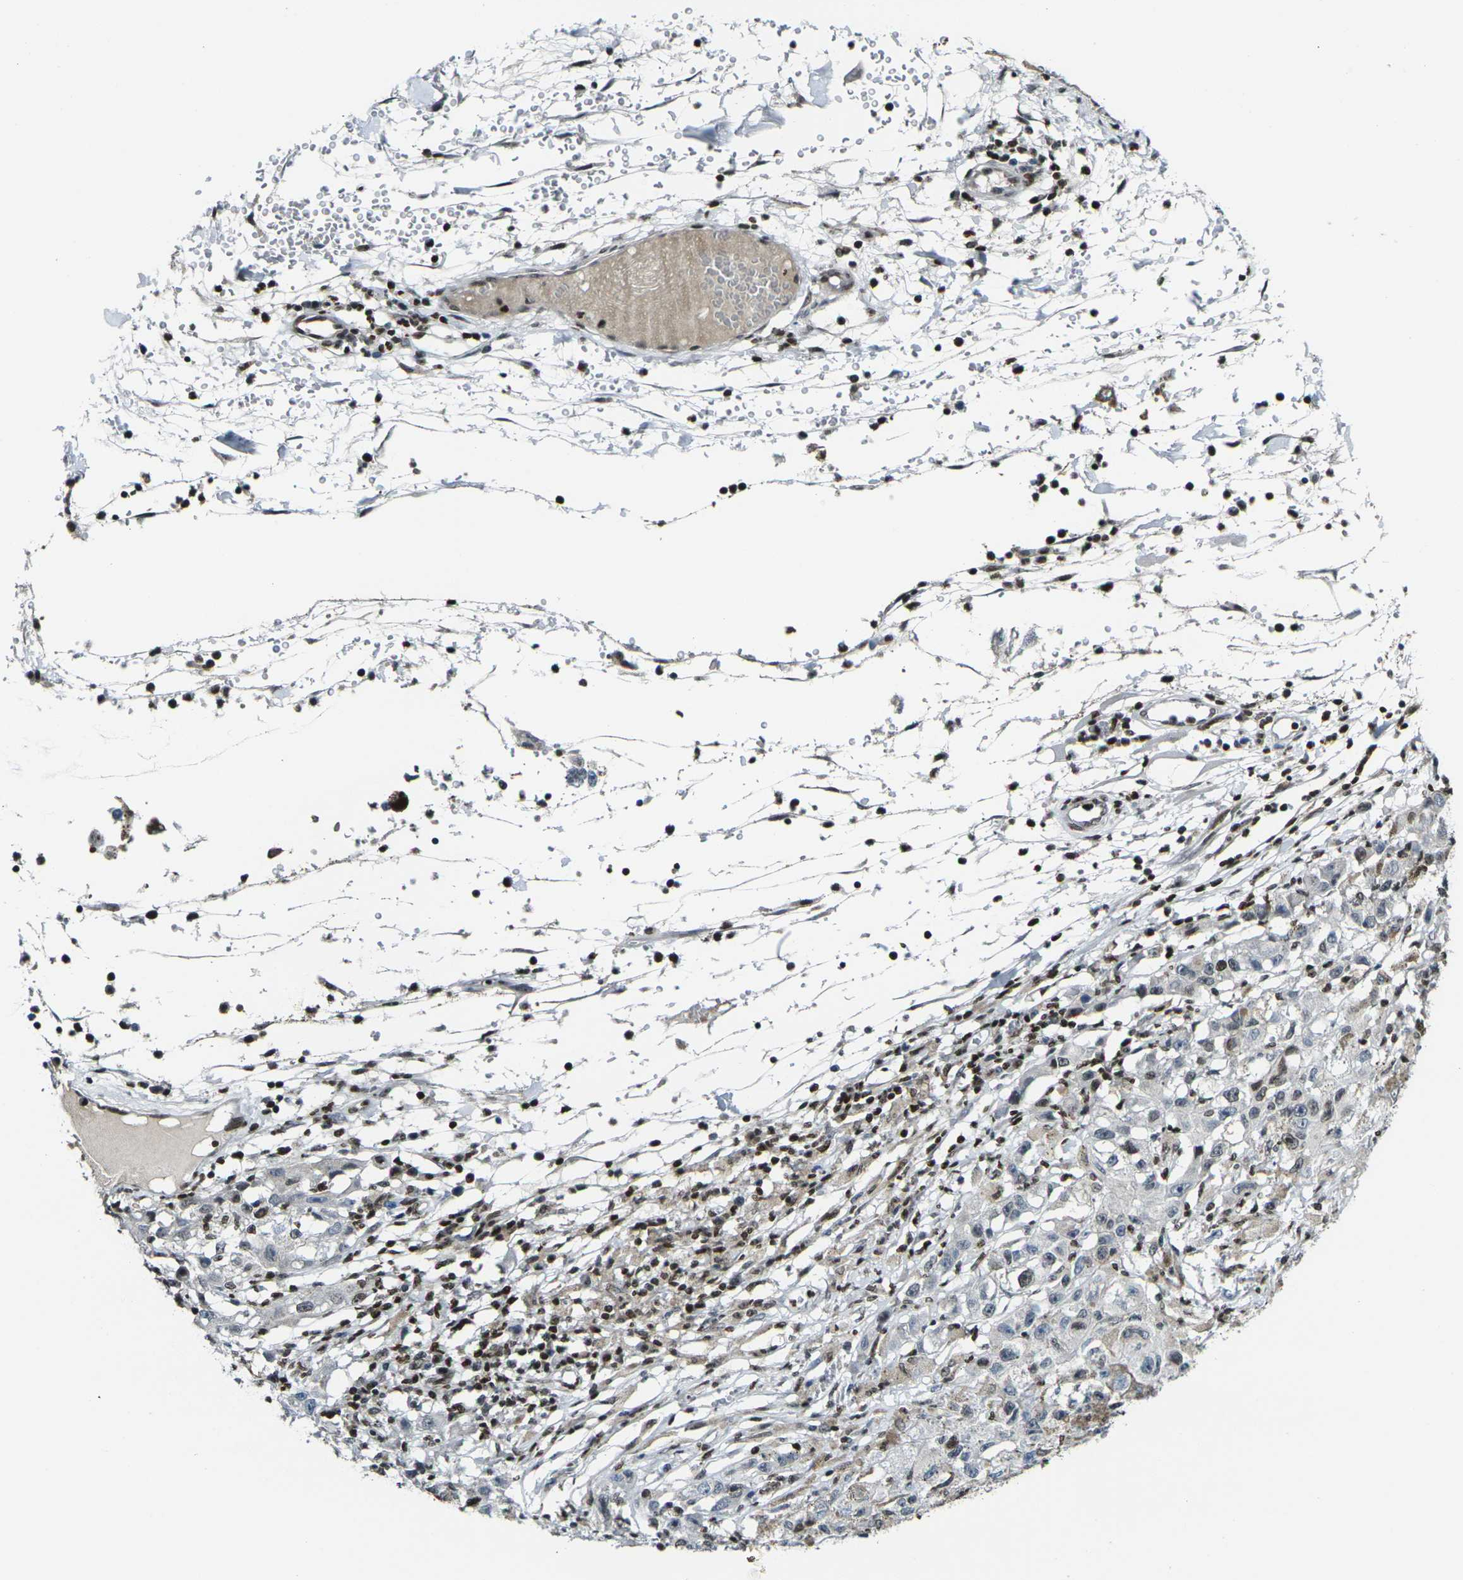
{"staining": {"intensity": "weak", "quantity": "<25%", "location": "nuclear"}, "tissue": "melanoma", "cell_type": "Tumor cells", "image_type": "cancer", "snomed": [{"axis": "morphology", "description": "Malignant melanoma in situ"}, {"axis": "morphology", "description": "Malignant melanoma, NOS"}, {"axis": "topography", "description": "Skin"}], "caption": "Immunohistochemistry (IHC) micrograph of neoplastic tissue: malignant melanoma stained with DAB (3,3'-diaminobenzidine) exhibits no significant protein positivity in tumor cells. (Stains: DAB immunohistochemistry with hematoxylin counter stain, Microscopy: brightfield microscopy at high magnification).", "gene": "H1-10", "patient": {"sex": "female", "age": 88}}